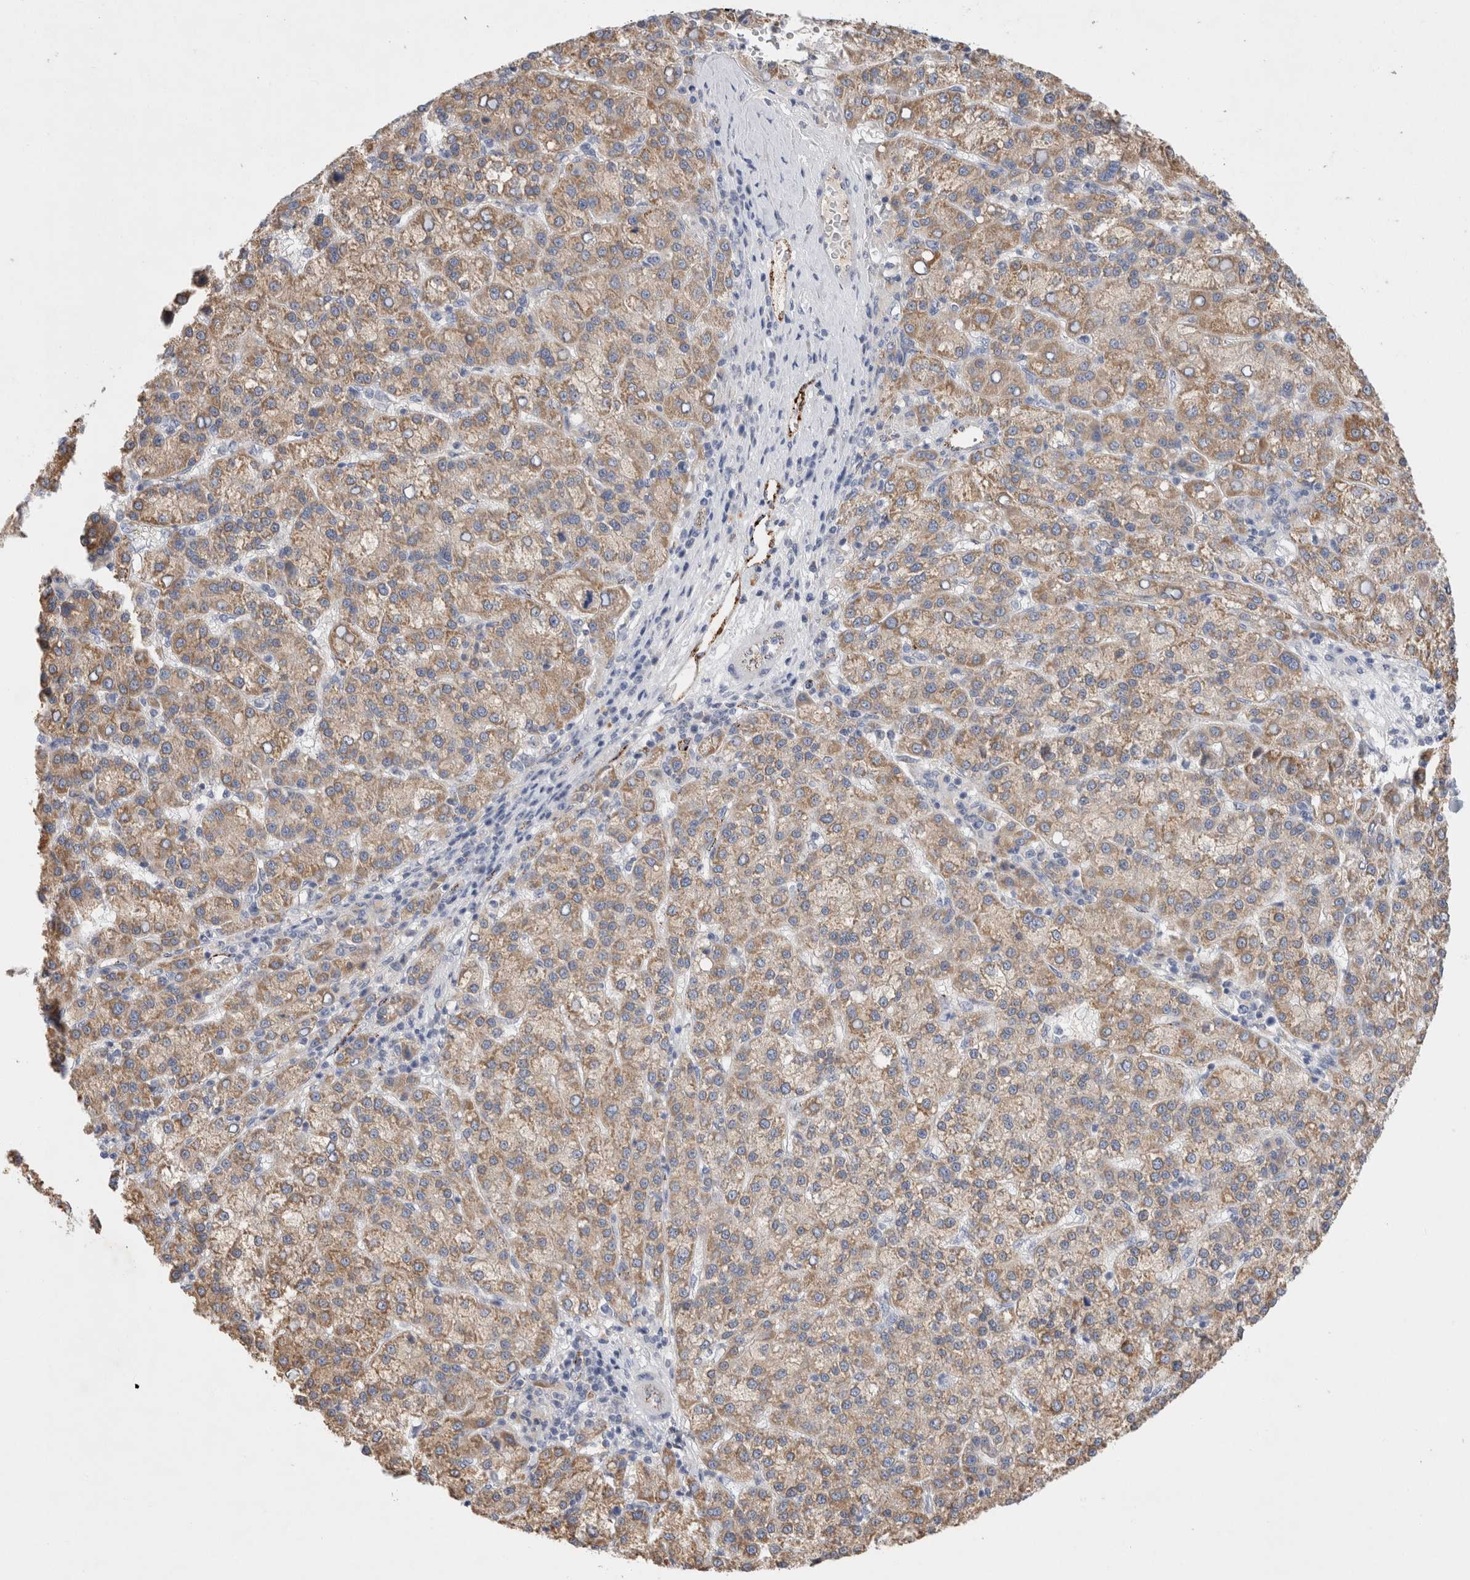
{"staining": {"intensity": "moderate", "quantity": ">75%", "location": "cytoplasmic/membranous"}, "tissue": "liver cancer", "cell_type": "Tumor cells", "image_type": "cancer", "snomed": [{"axis": "morphology", "description": "Carcinoma, Hepatocellular, NOS"}, {"axis": "topography", "description": "Liver"}], "caption": "Human liver hepatocellular carcinoma stained with a brown dye demonstrates moderate cytoplasmic/membranous positive staining in about >75% of tumor cells.", "gene": "IARS2", "patient": {"sex": "female", "age": 58}}